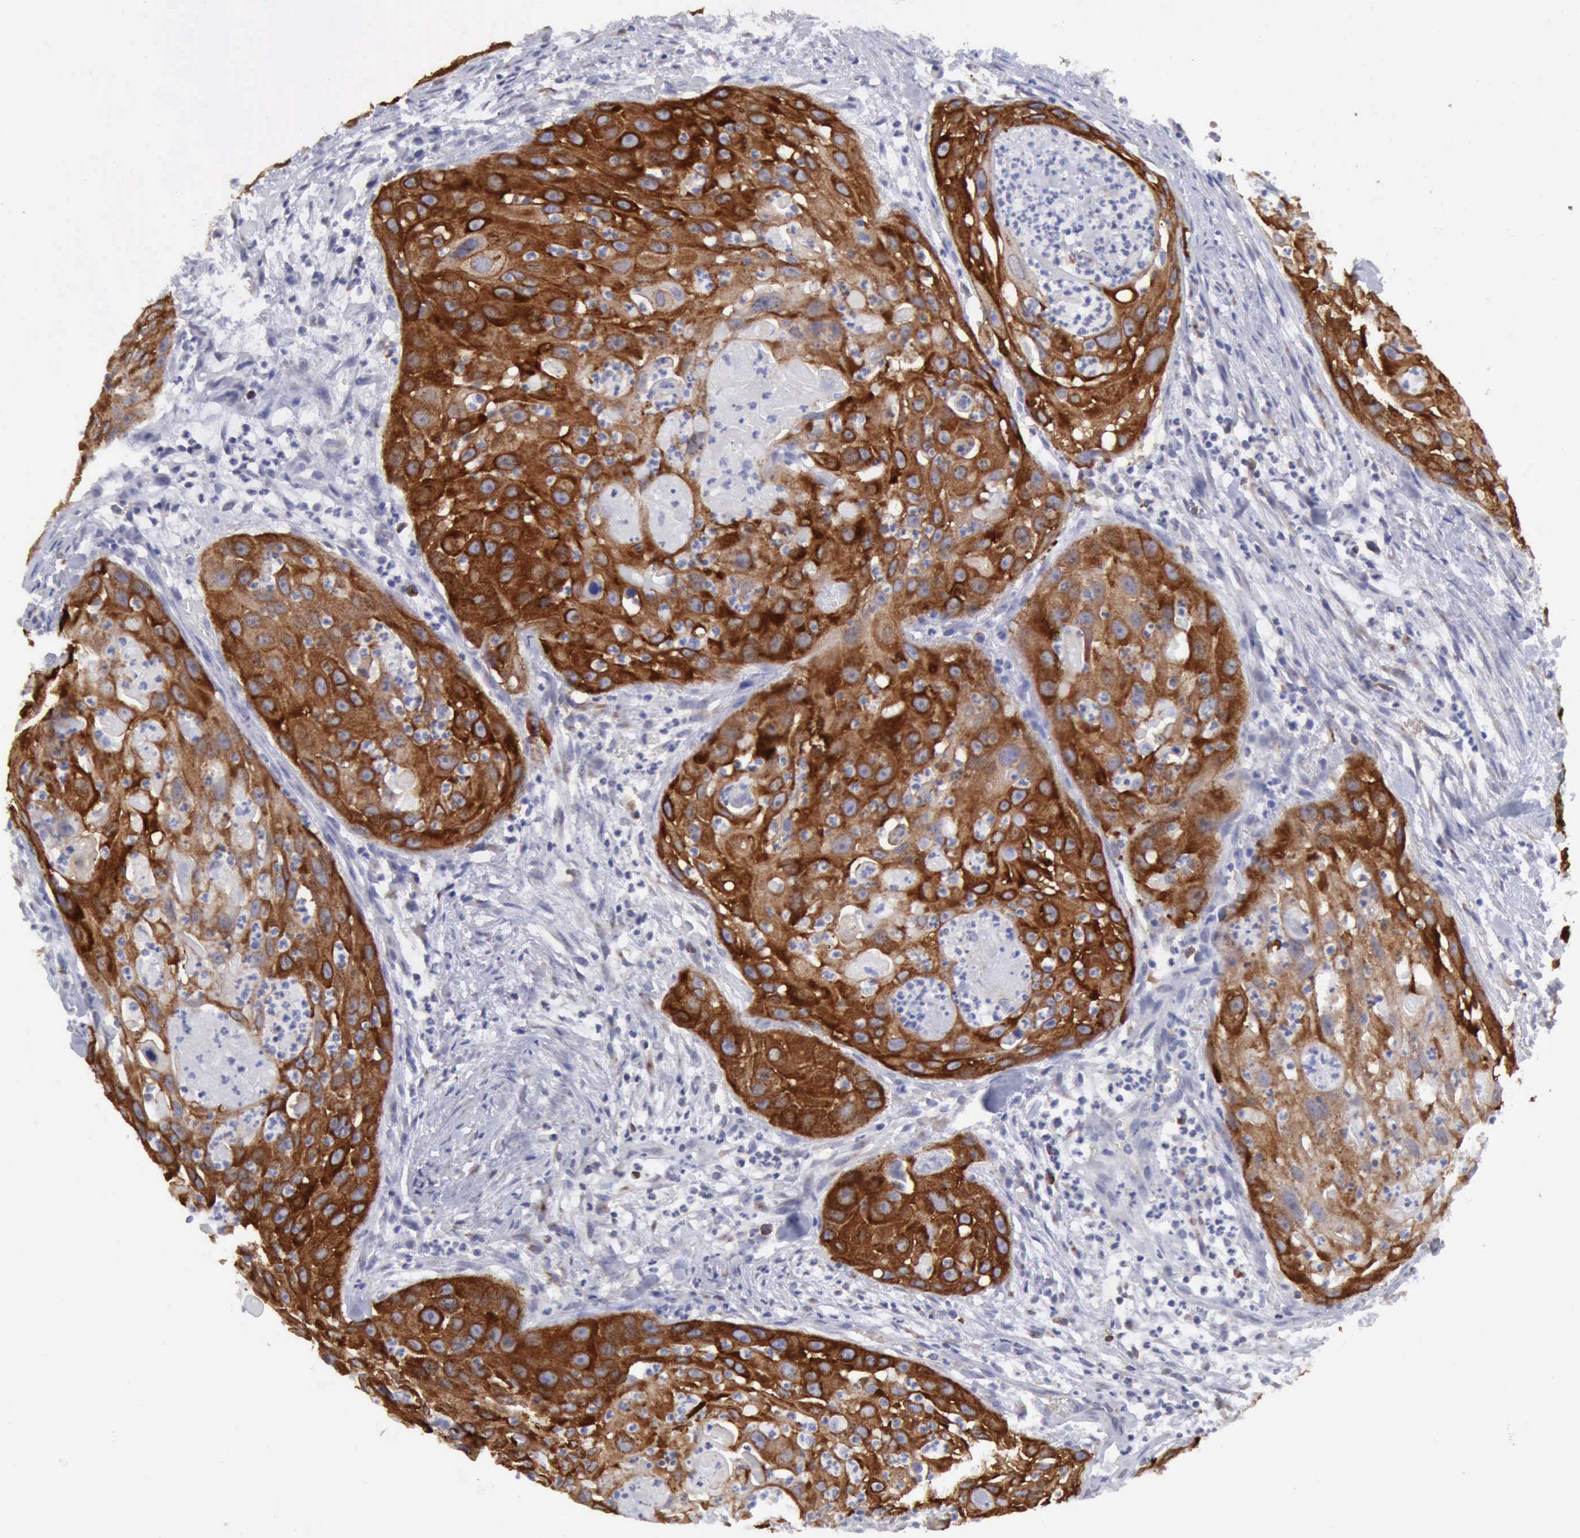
{"staining": {"intensity": "strong", "quantity": ">75%", "location": "cytoplasmic/membranous"}, "tissue": "head and neck cancer", "cell_type": "Tumor cells", "image_type": "cancer", "snomed": [{"axis": "morphology", "description": "Squamous cell carcinoma, NOS"}, {"axis": "topography", "description": "Head-Neck"}], "caption": "Human head and neck squamous cell carcinoma stained with a brown dye reveals strong cytoplasmic/membranous positive positivity in about >75% of tumor cells.", "gene": "TFRC", "patient": {"sex": "male", "age": 64}}